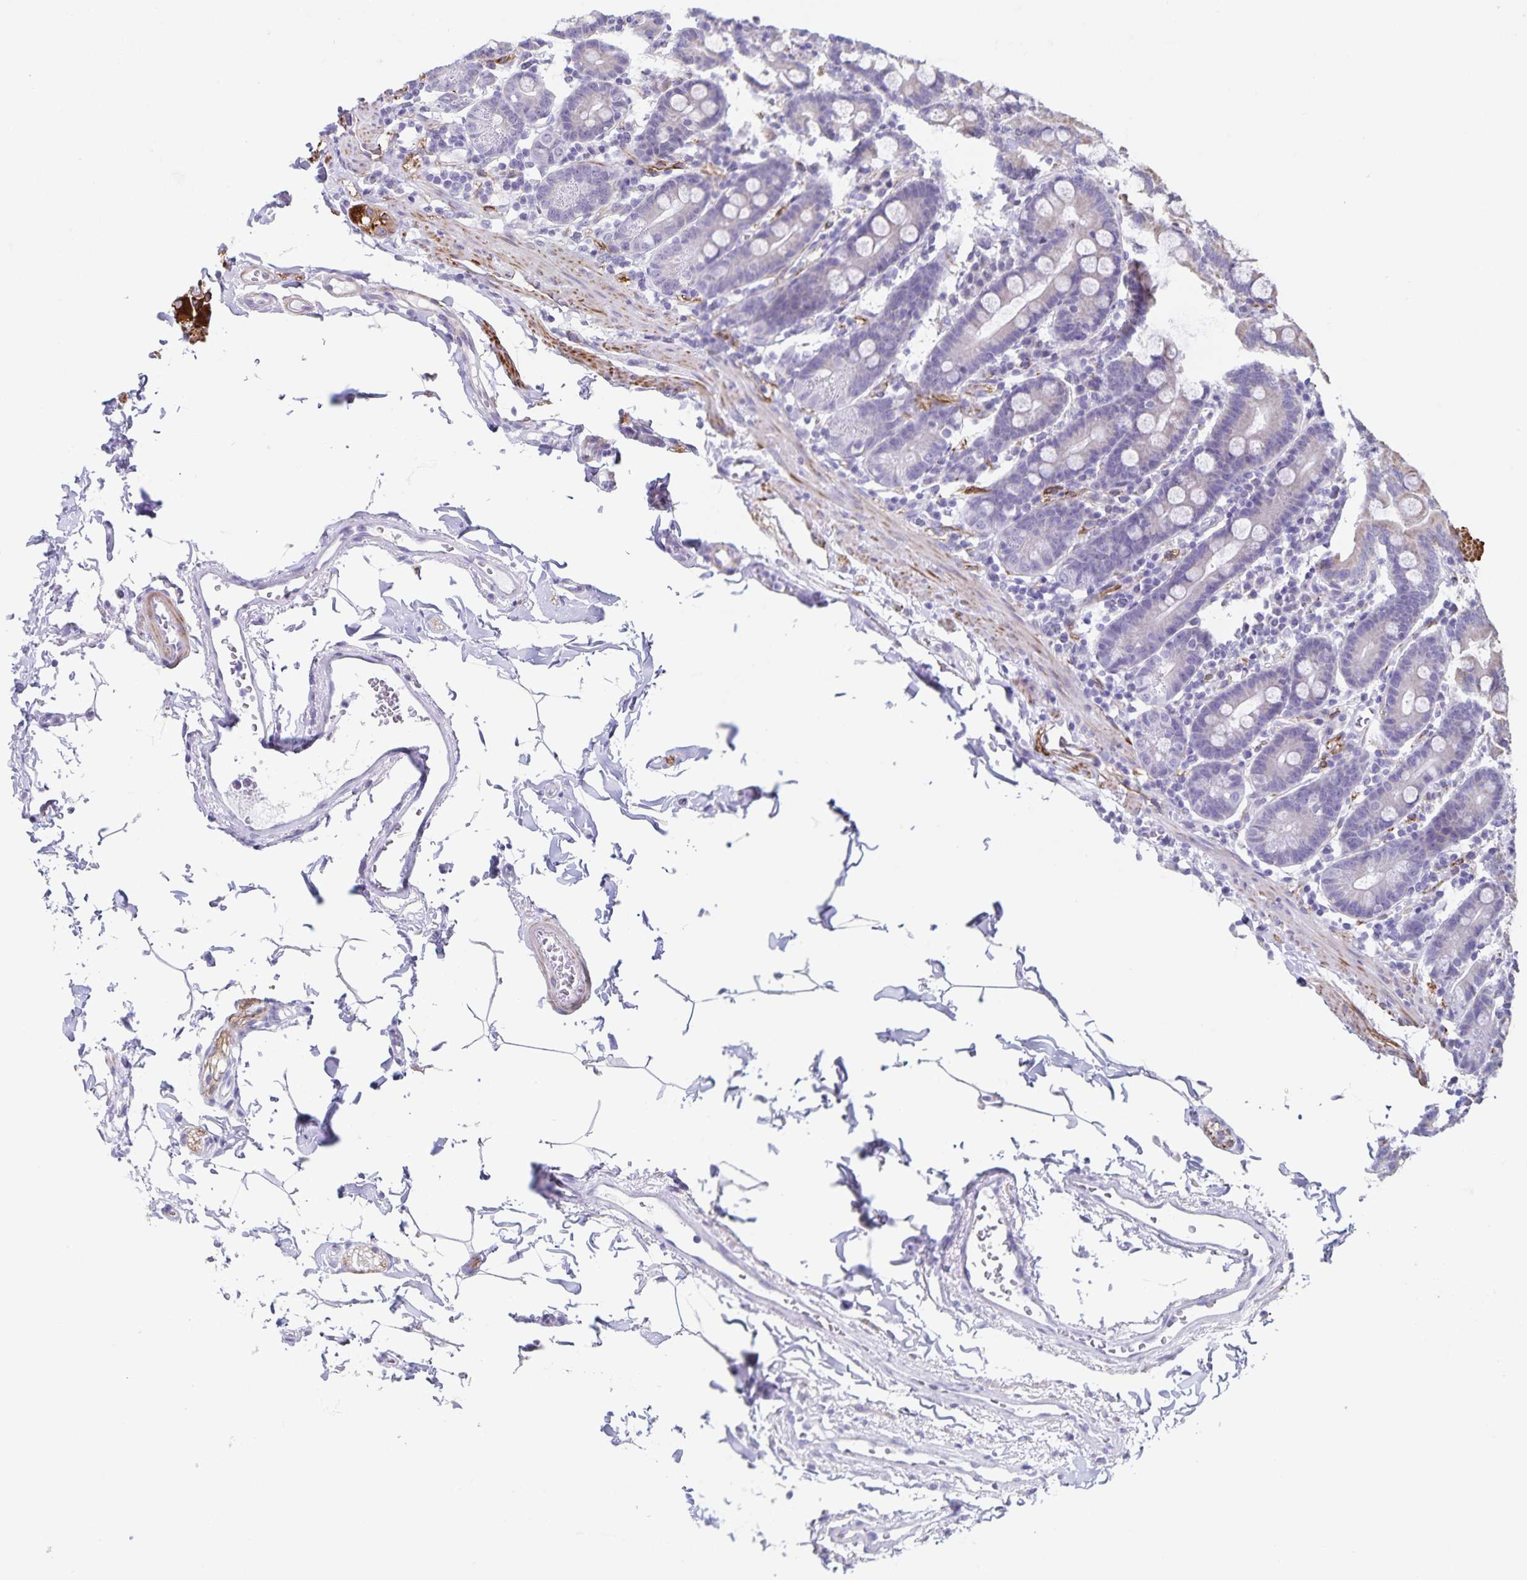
{"staining": {"intensity": "weak", "quantity": "25%-75%", "location": "cytoplasmic/membranous"}, "tissue": "duodenum", "cell_type": "Glandular cells", "image_type": "normal", "snomed": [{"axis": "morphology", "description": "Normal tissue, NOS"}, {"axis": "topography", "description": "Pancreas"}, {"axis": "topography", "description": "Duodenum"}], "caption": "Immunohistochemical staining of unremarkable human duodenum reveals 25%-75% levels of weak cytoplasmic/membranous protein staining in about 25%-75% of glandular cells. The protein is shown in brown color, while the nuclei are stained blue.", "gene": "SYNM", "patient": {"sex": "male", "age": 59}}